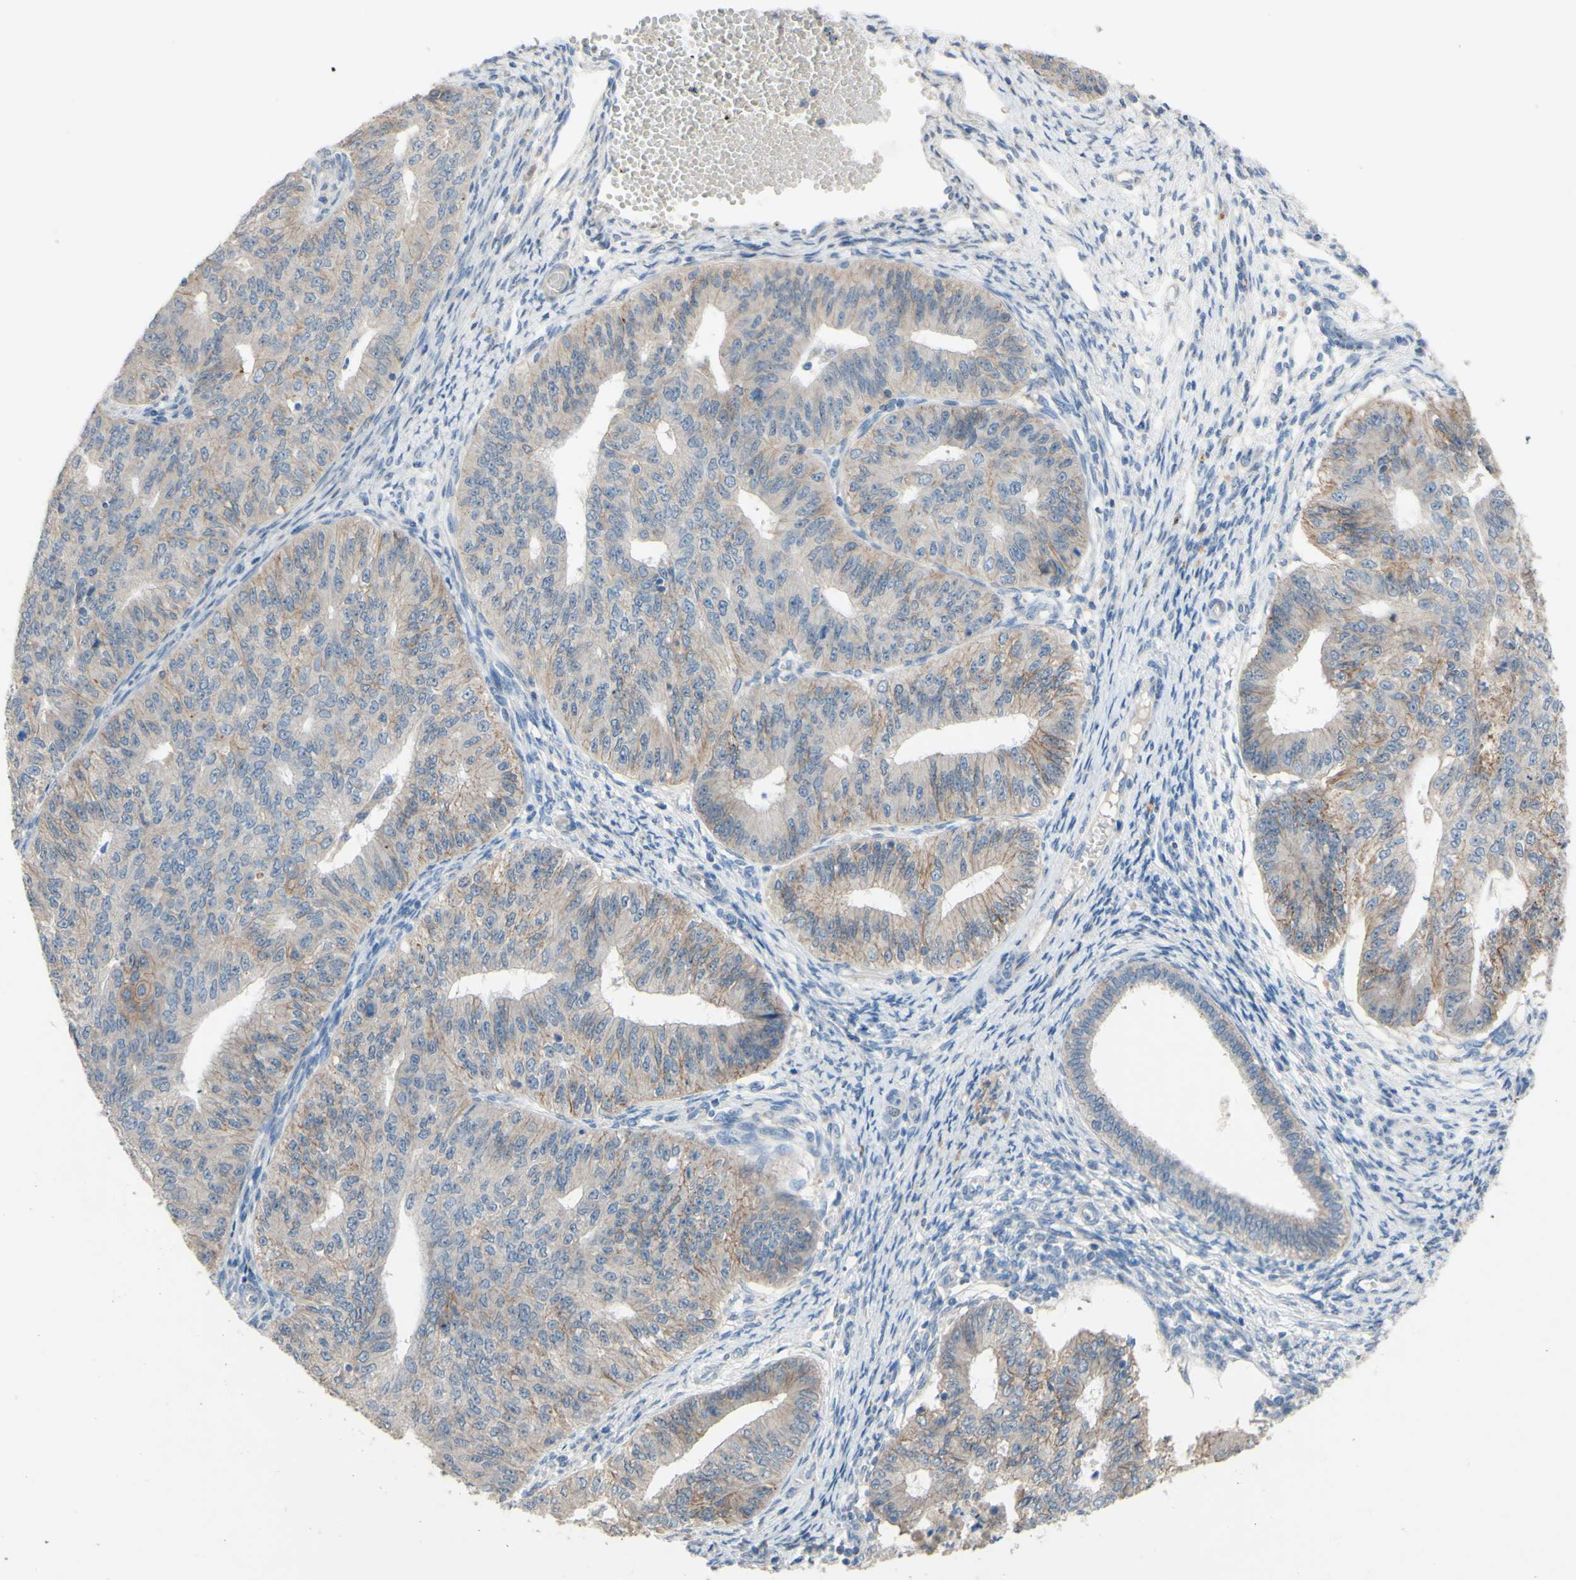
{"staining": {"intensity": "moderate", "quantity": "<25%", "location": "cytoplasmic/membranous"}, "tissue": "endometrial cancer", "cell_type": "Tumor cells", "image_type": "cancer", "snomed": [{"axis": "morphology", "description": "Adenocarcinoma, NOS"}, {"axis": "topography", "description": "Endometrium"}], "caption": "IHC (DAB) staining of adenocarcinoma (endometrial) reveals moderate cytoplasmic/membranous protein expression in about <25% of tumor cells. The staining is performed using DAB brown chromogen to label protein expression. The nuclei are counter-stained blue using hematoxylin.", "gene": "CDCP1", "patient": {"sex": "female", "age": 32}}